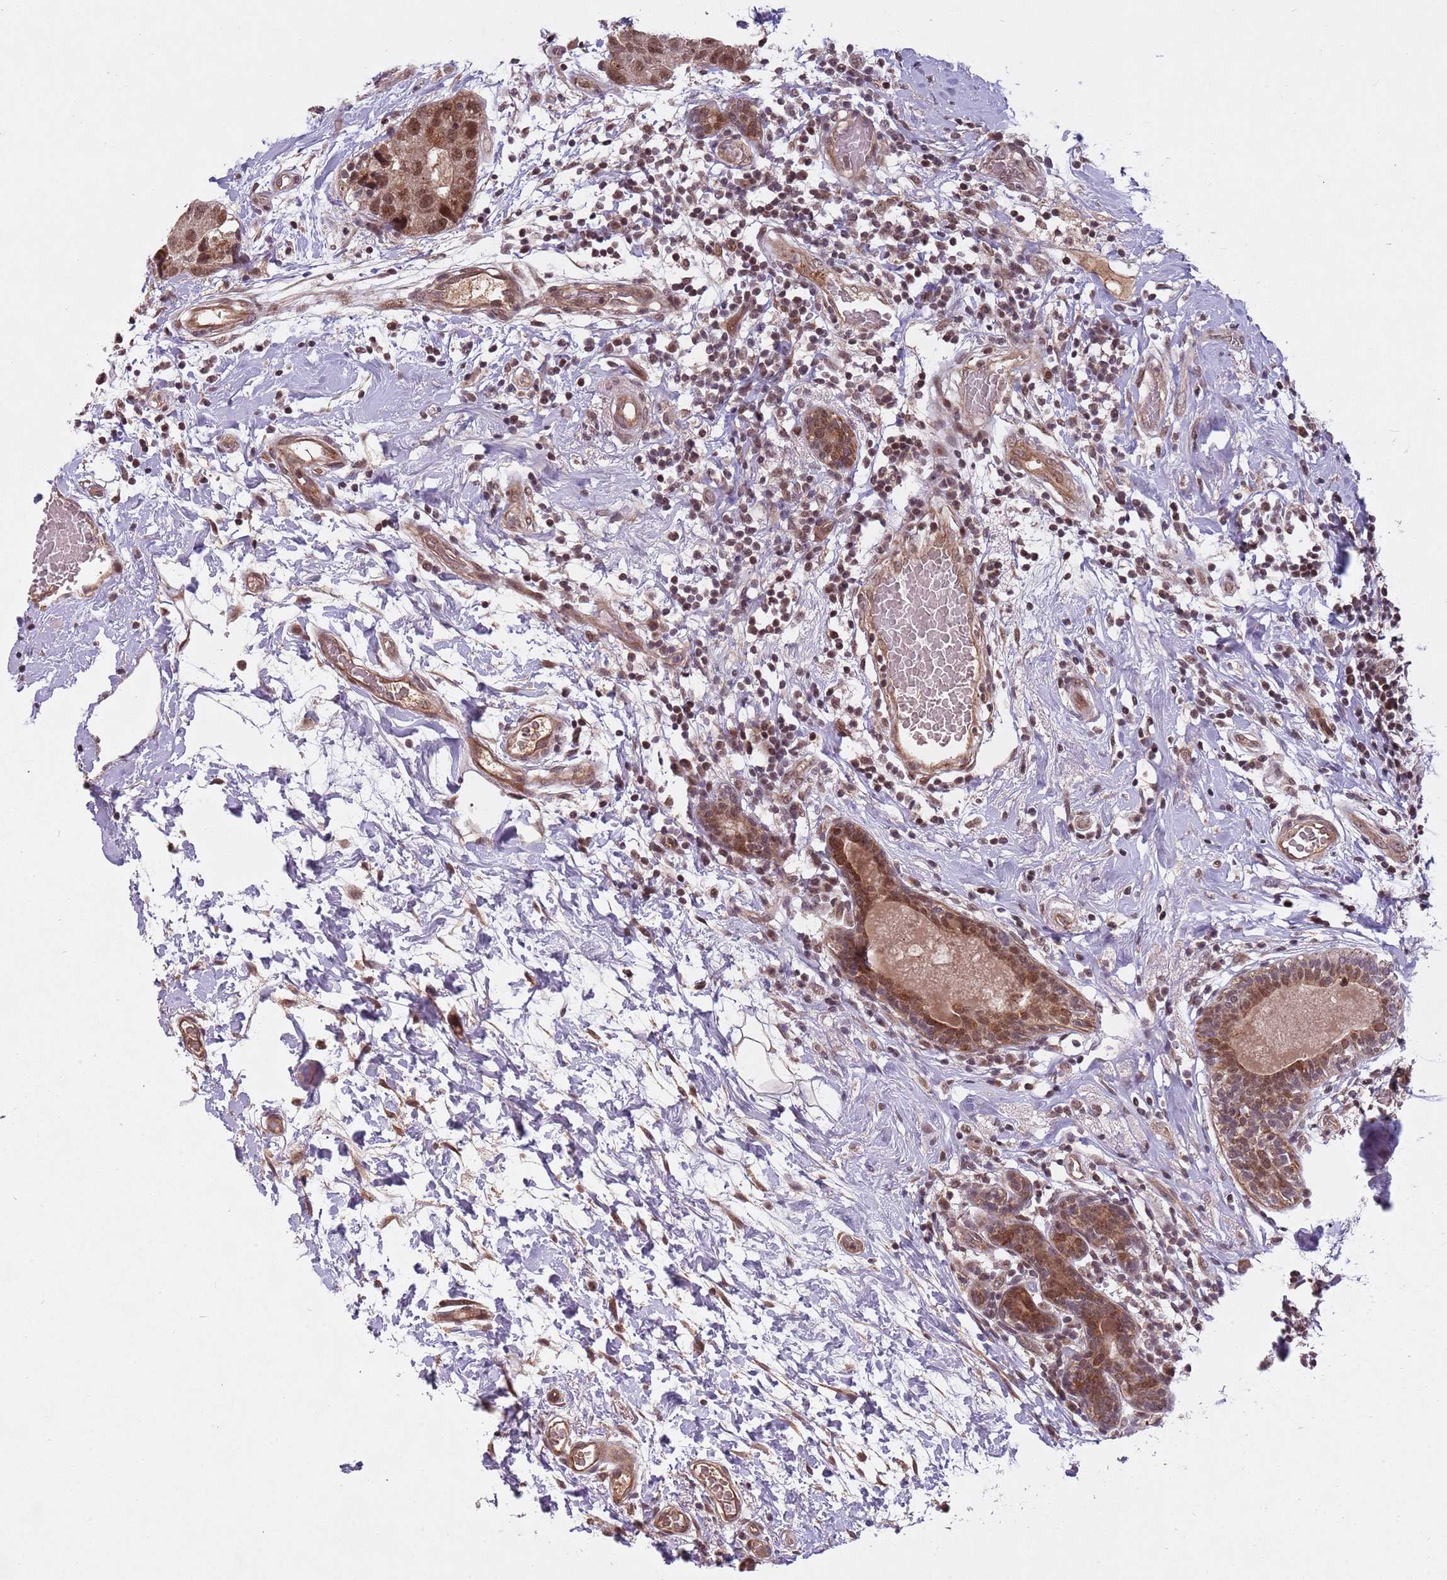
{"staining": {"intensity": "moderate", "quantity": ">75%", "location": "cytoplasmic/membranous,nuclear"}, "tissue": "breast cancer", "cell_type": "Tumor cells", "image_type": "cancer", "snomed": [{"axis": "morphology", "description": "Duct carcinoma"}, {"axis": "topography", "description": "Breast"}], "caption": "Immunohistochemistry (IHC) (DAB (3,3'-diaminobenzidine)) staining of human infiltrating ductal carcinoma (breast) reveals moderate cytoplasmic/membranous and nuclear protein staining in approximately >75% of tumor cells.", "gene": "SUDS3", "patient": {"sex": "female", "age": 62}}